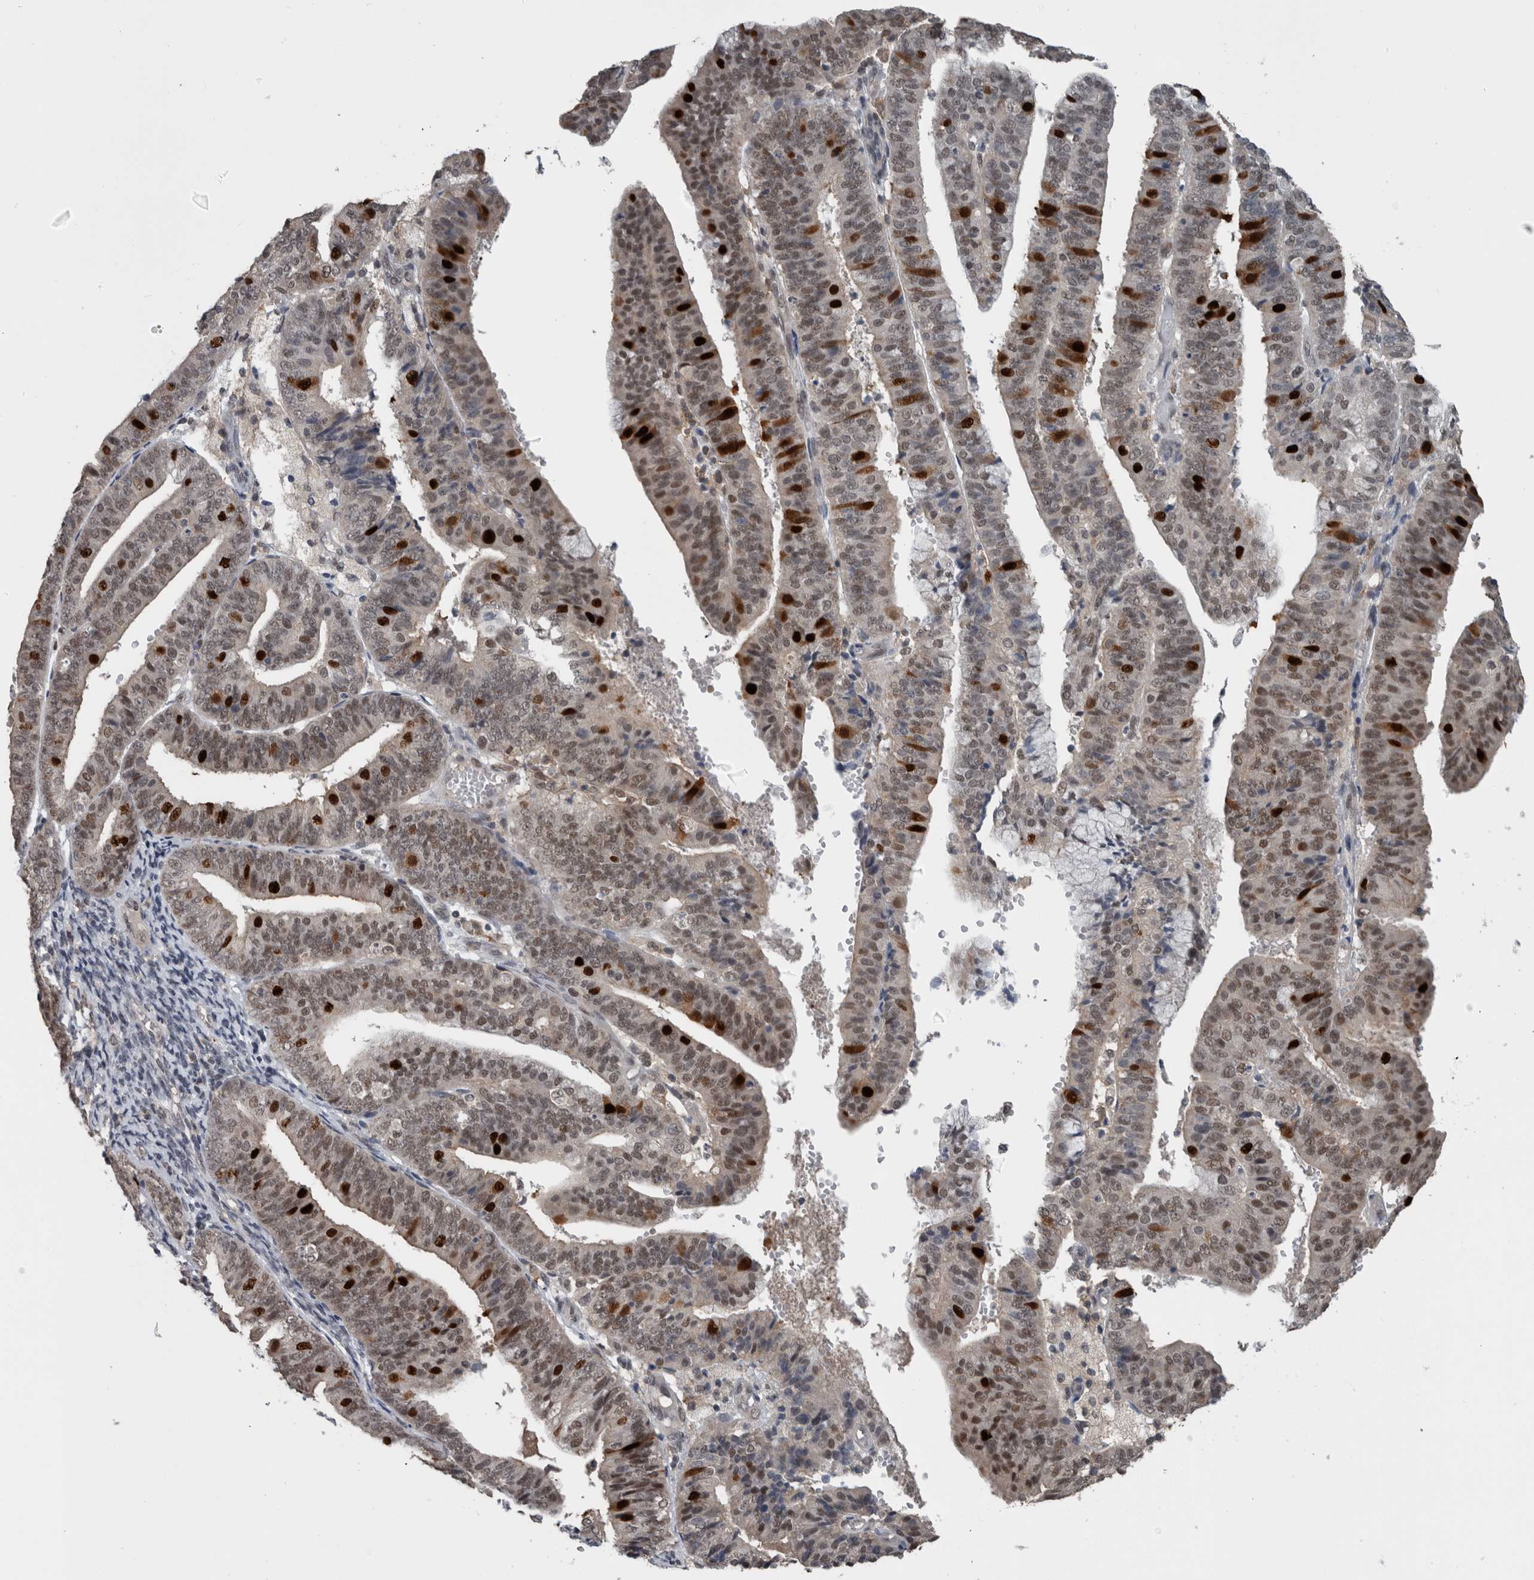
{"staining": {"intensity": "strong", "quantity": "<25%", "location": "nuclear"}, "tissue": "endometrial cancer", "cell_type": "Tumor cells", "image_type": "cancer", "snomed": [{"axis": "morphology", "description": "Adenocarcinoma, NOS"}, {"axis": "topography", "description": "Endometrium"}], "caption": "The image shows a brown stain indicating the presence of a protein in the nuclear of tumor cells in endometrial adenocarcinoma. The staining was performed using DAB (3,3'-diaminobenzidine) to visualize the protein expression in brown, while the nuclei were stained in blue with hematoxylin (Magnification: 20x).", "gene": "ZBTB21", "patient": {"sex": "female", "age": 63}}